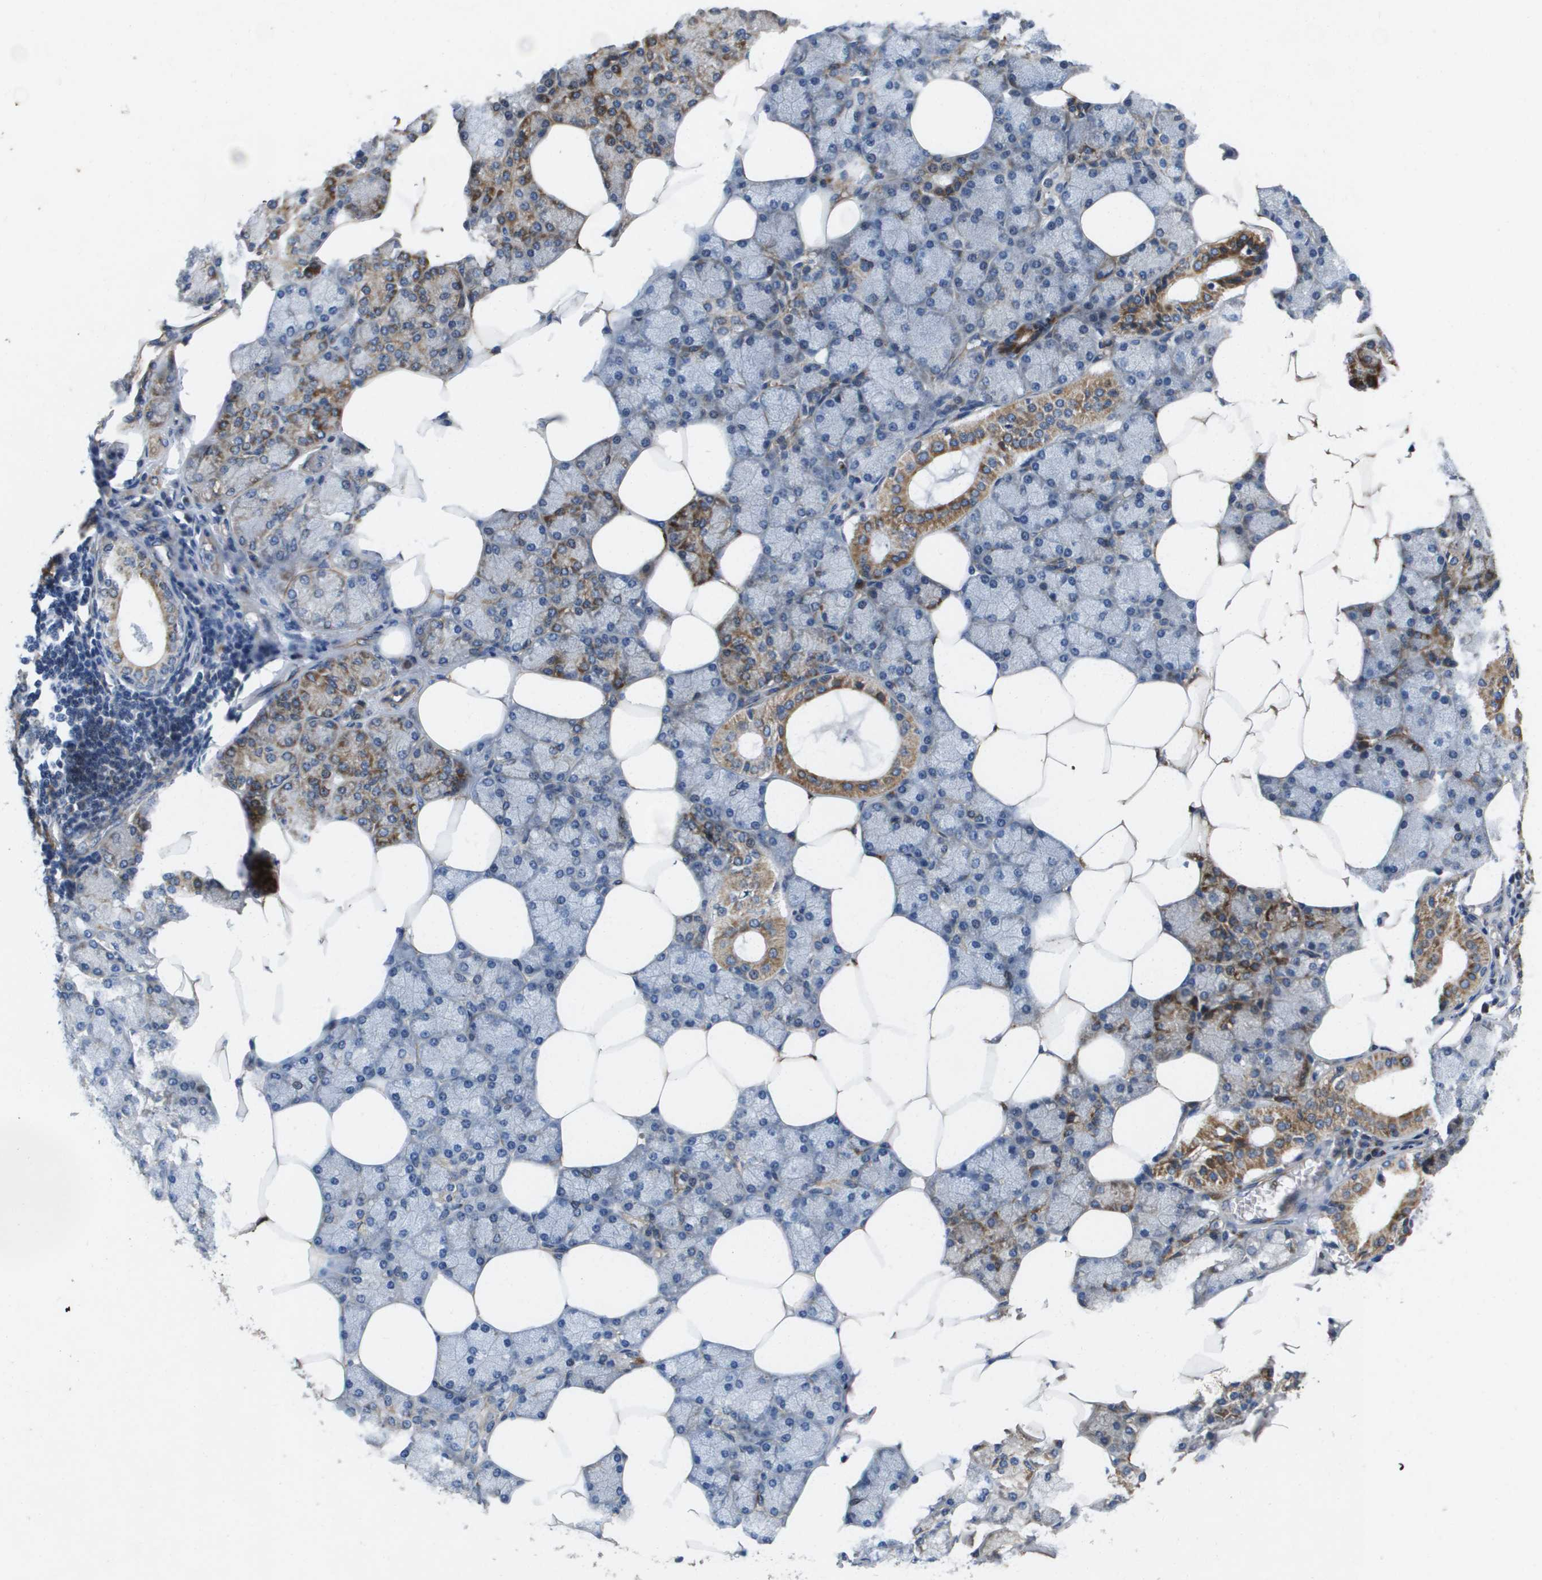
{"staining": {"intensity": "moderate", "quantity": "25%-75%", "location": "cytoplasmic/membranous"}, "tissue": "salivary gland", "cell_type": "Glandular cells", "image_type": "normal", "snomed": [{"axis": "morphology", "description": "Normal tissue, NOS"}, {"axis": "topography", "description": "Salivary gland"}], "caption": "Protein staining of normal salivary gland shows moderate cytoplasmic/membranous positivity in approximately 25%-75% of glandular cells. (Stains: DAB in brown, nuclei in blue, Microscopy: brightfield microscopy at high magnification).", "gene": "ENTPD2", "patient": {"sex": "male", "age": 62}}